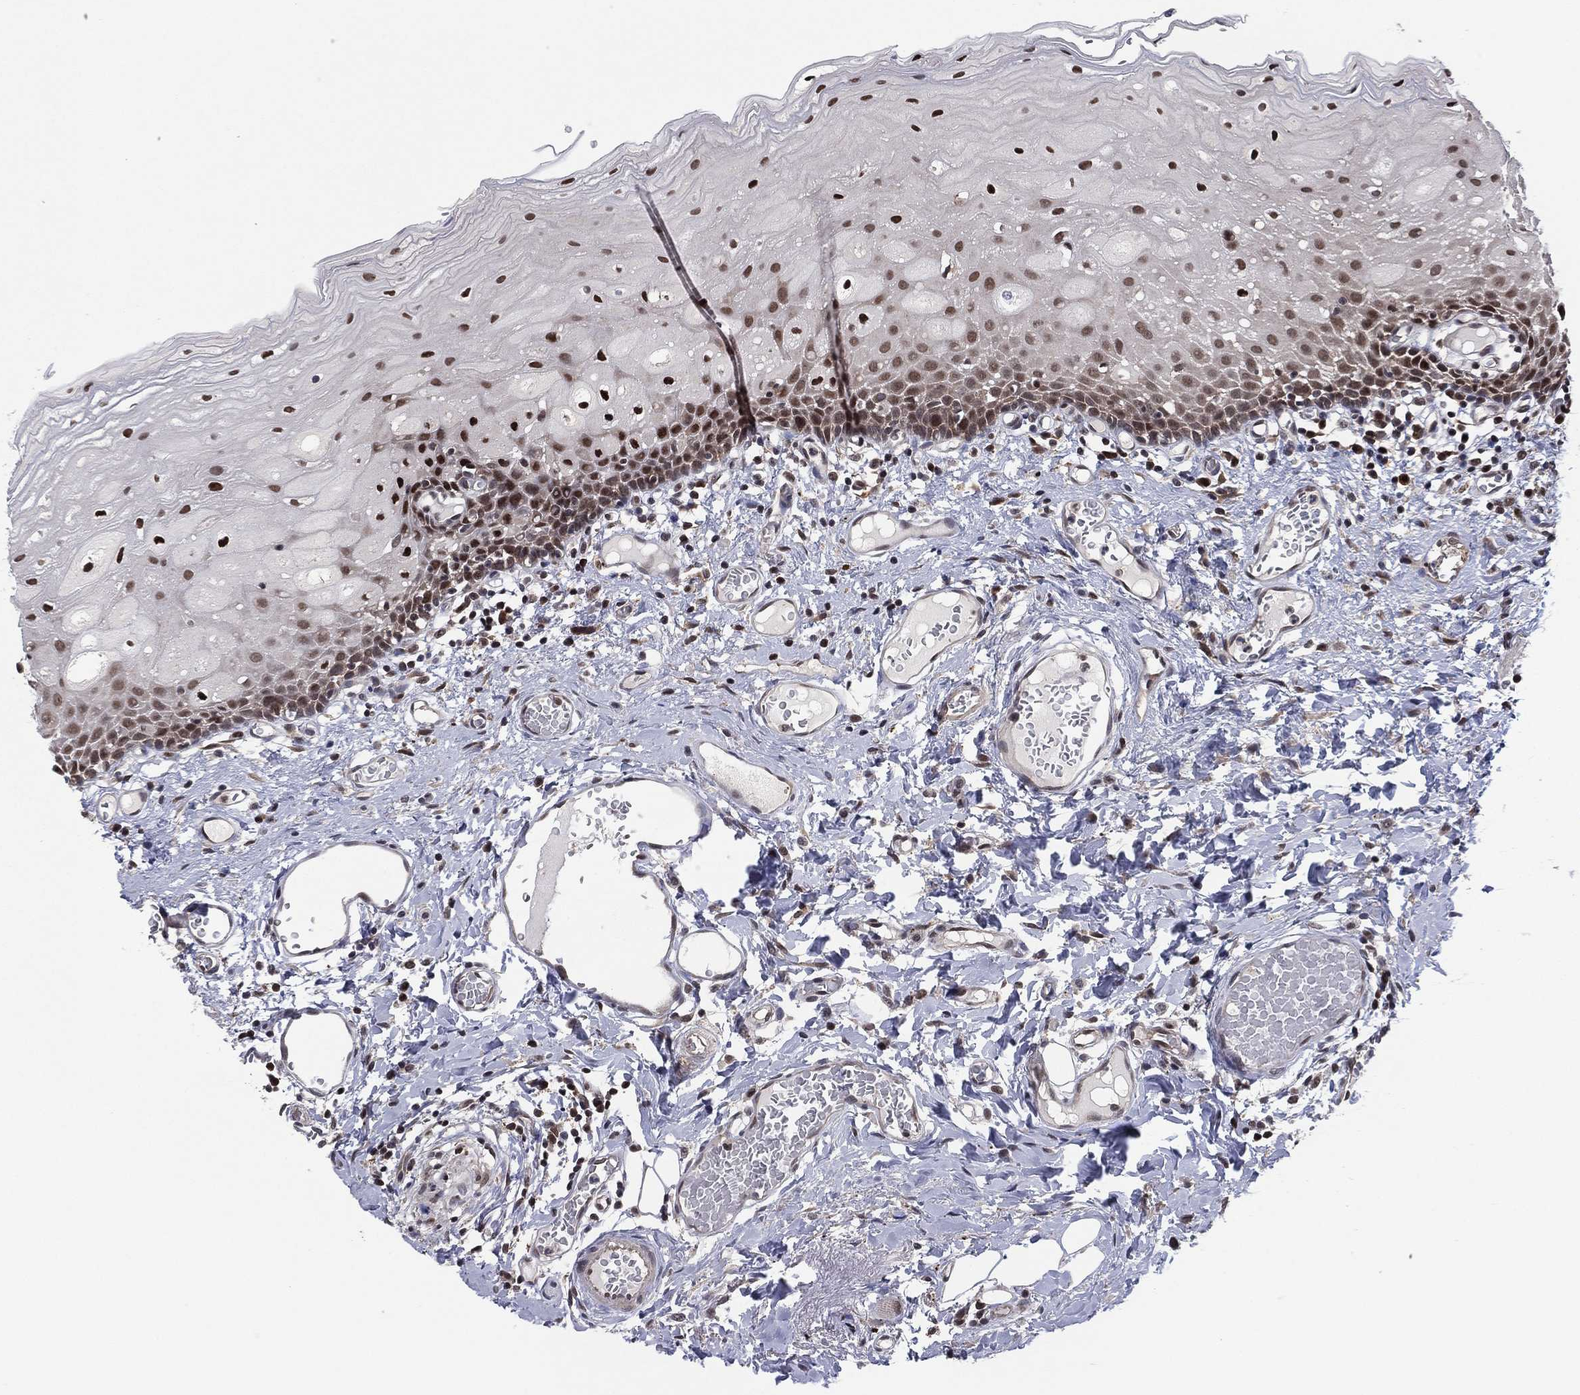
{"staining": {"intensity": "strong", "quantity": "<25%", "location": "nuclear"}, "tissue": "oral mucosa", "cell_type": "Squamous epithelial cells", "image_type": "normal", "snomed": [{"axis": "morphology", "description": "Normal tissue, NOS"}, {"axis": "morphology", "description": "Squamous cell carcinoma, NOS"}, {"axis": "topography", "description": "Oral tissue"}, {"axis": "topography", "description": "Head-Neck"}], "caption": "Brown immunohistochemical staining in benign oral mucosa exhibits strong nuclear positivity in about <25% of squamous epithelial cells.", "gene": "ICOSLG", "patient": {"sex": "female", "age": 70}}